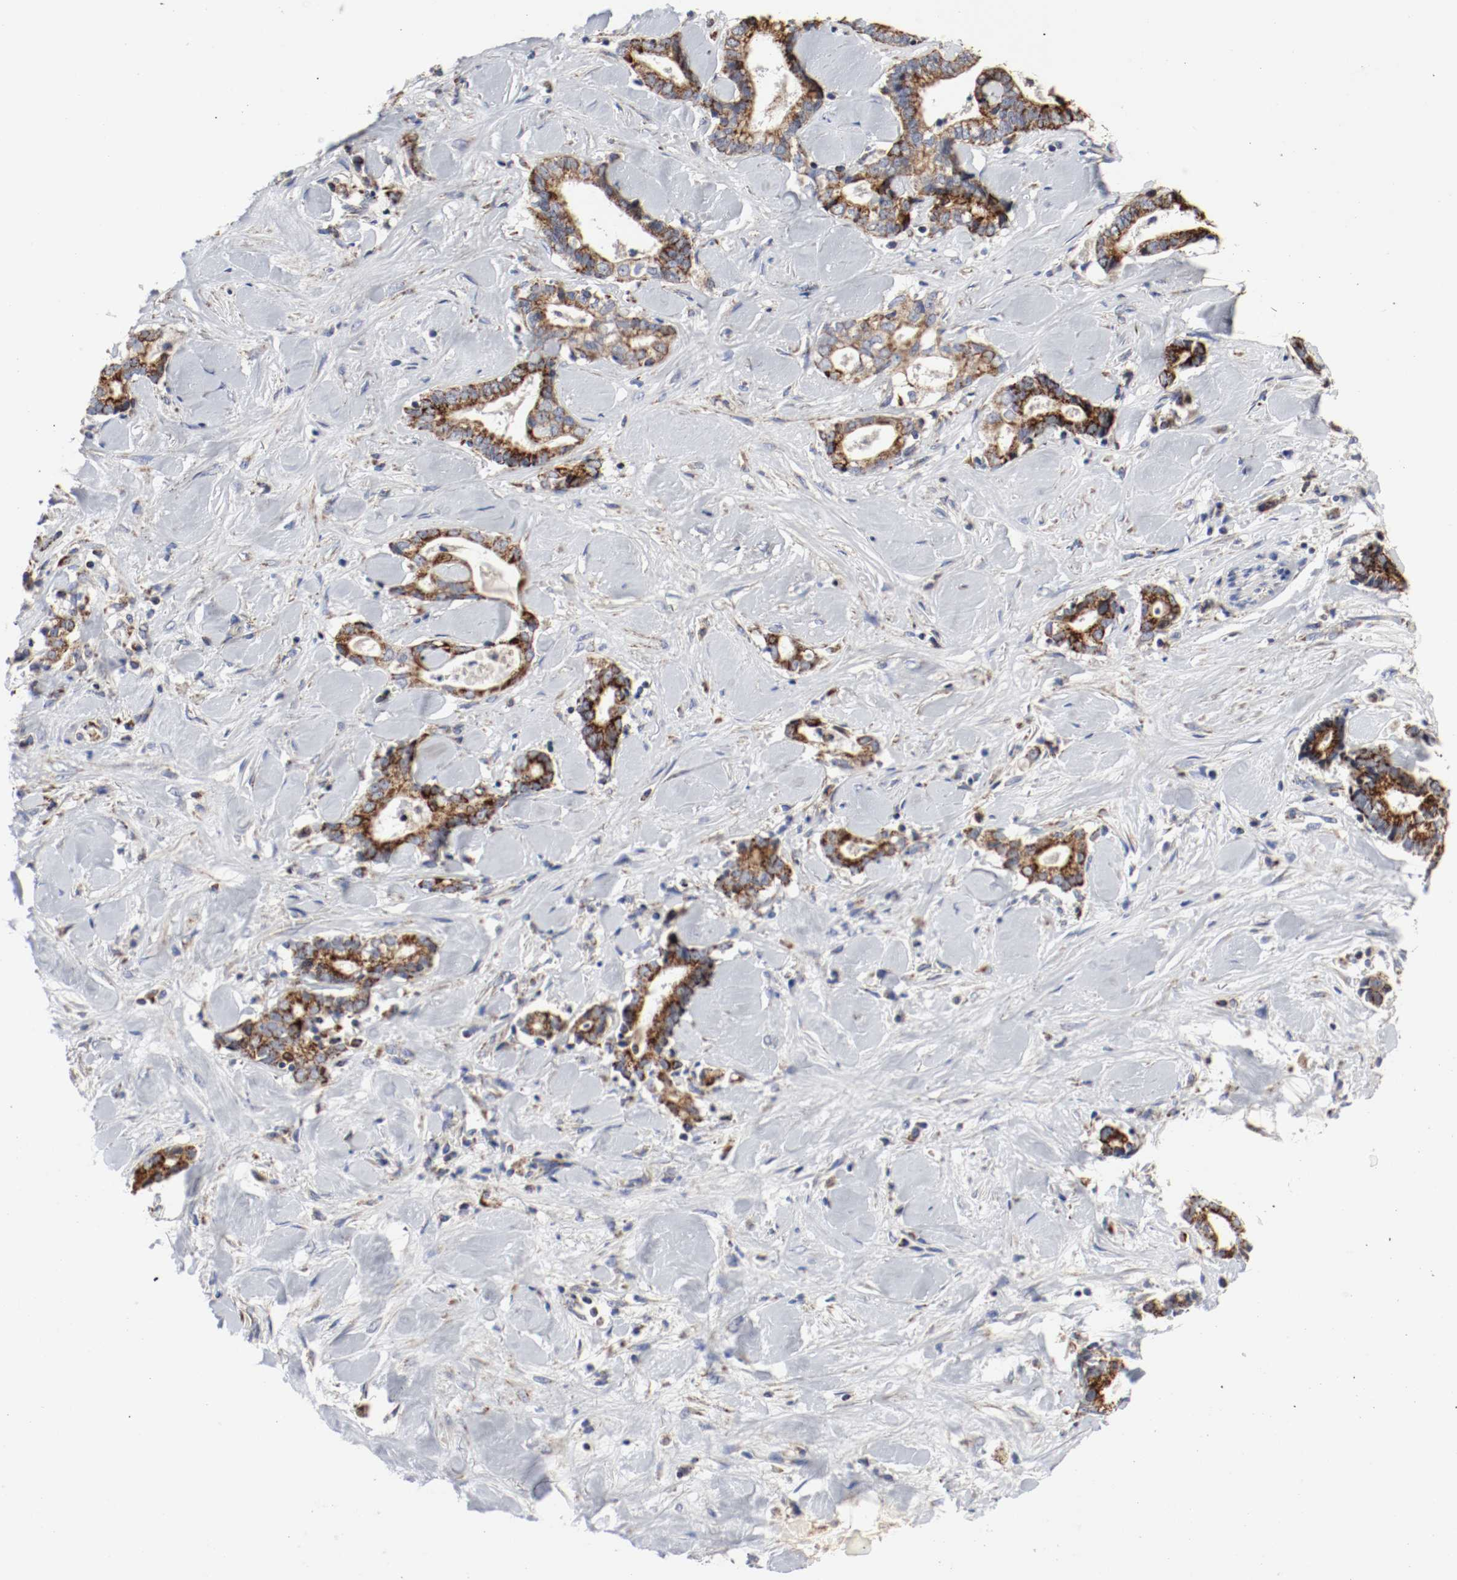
{"staining": {"intensity": "strong", "quantity": ">75%", "location": "cytoplasmic/membranous"}, "tissue": "liver cancer", "cell_type": "Tumor cells", "image_type": "cancer", "snomed": [{"axis": "morphology", "description": "Cholangiocarcinoma"}, {"axis": "topography", "description": "Liver"}], "caption": "Brown immunohistochemical staining in human liver cancer (cholangiocarcinoma) exhibits strong cytoplasmic/membranous staining in about >75% of tumor cells.", "gene": "AFG3L2", "patient": {"sex": "male", "age": 57}}